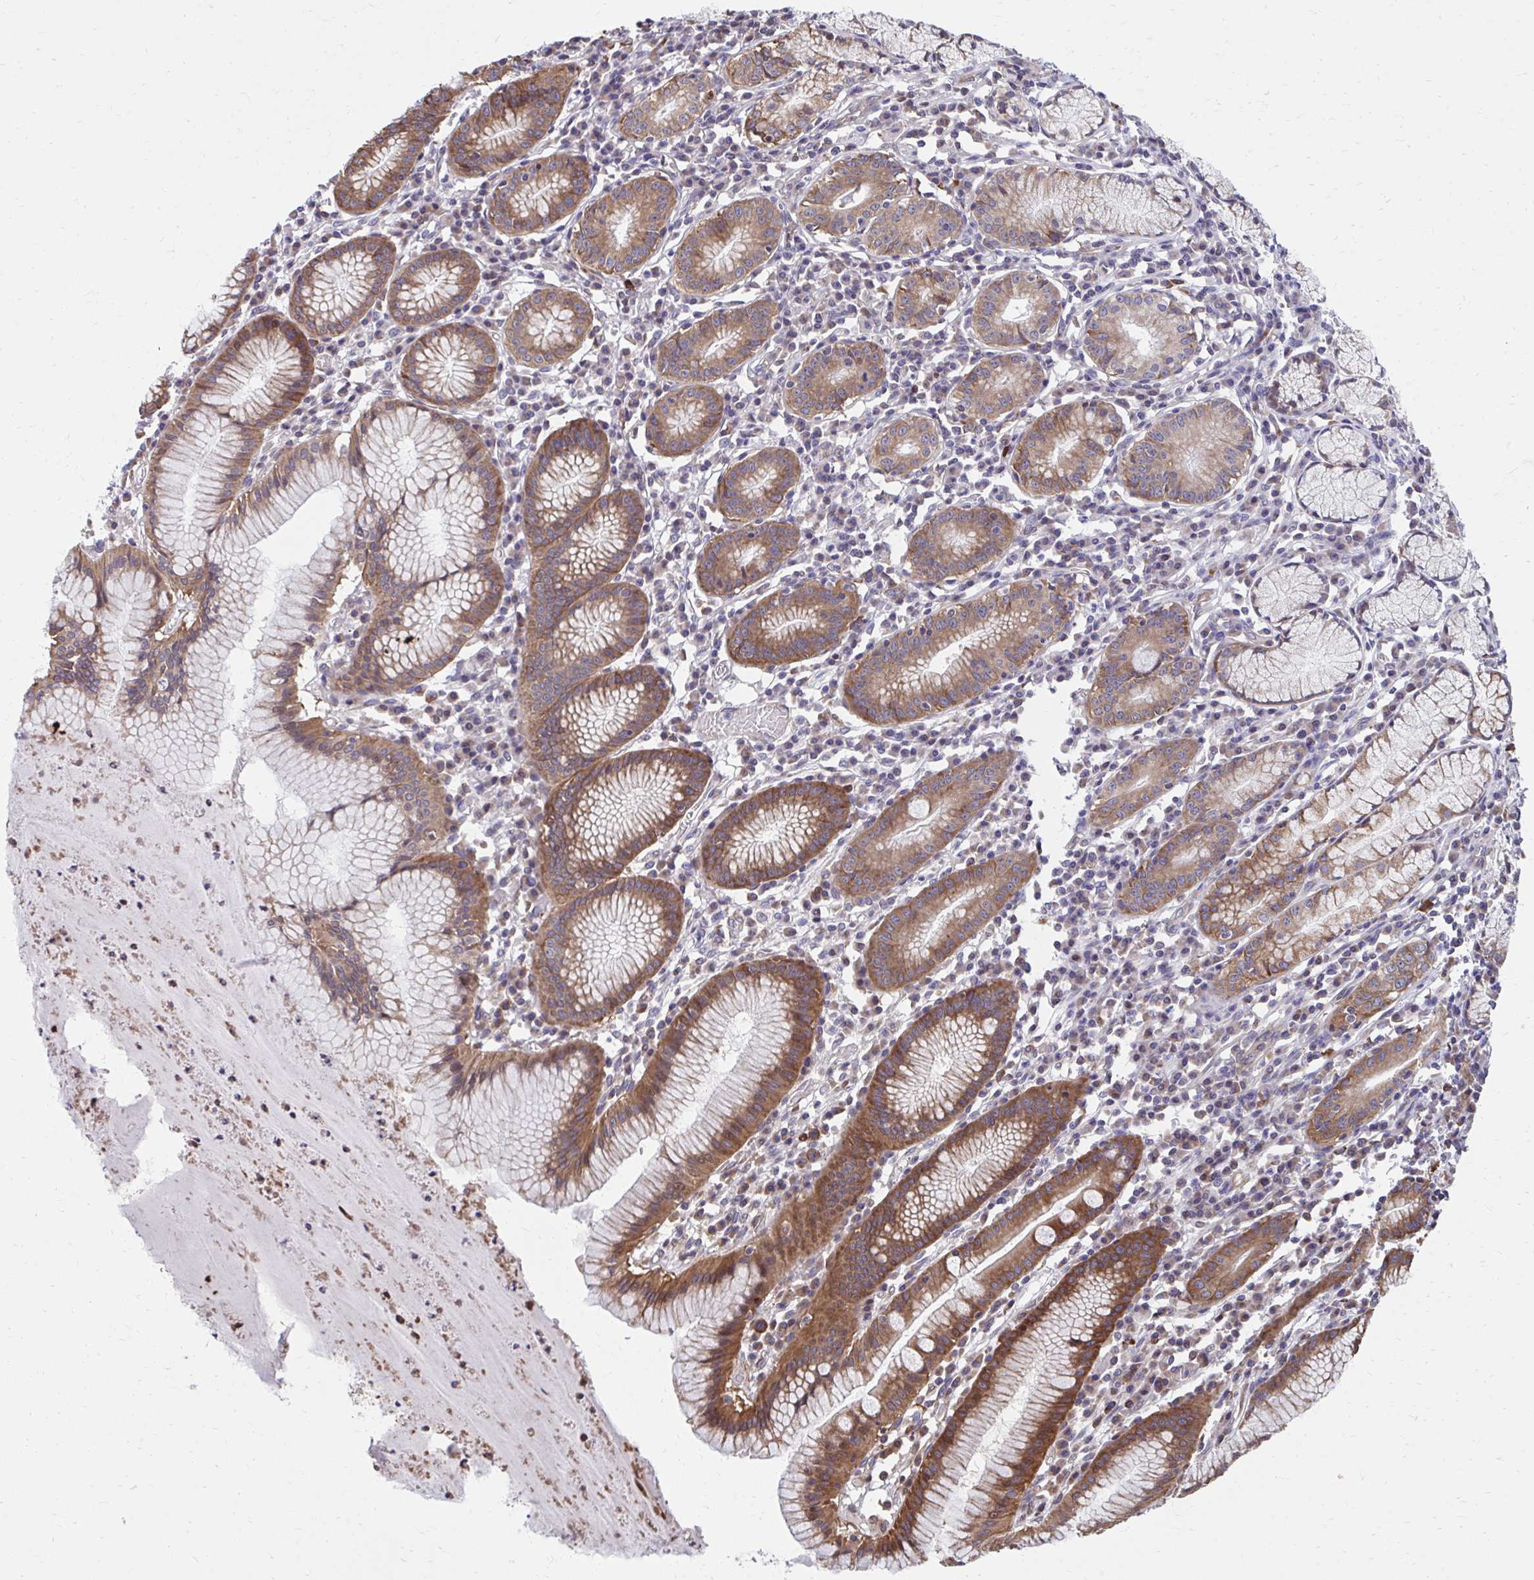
{"staining": {"intensity": "strong", "quantity": ">75%", "location": "cytoplasmic/membranous"}, "tissue": "stomach", "cell_type": "Glandular cells", "image_type": "normal", "snomed": [{"axis": "morphology", "description": "Normal tissue, NOS"}, {"axis": "topography", "description": "Stomach"}], "caption": "Benign stomach displays strong cytoplasmic/membranous expression in approximately >75% of glandular cells (DAB = brown stain, brightfield microscopy at high magnification)..", "gene": "ZNF778", "patient": {"sex": "male", "age": 55}}